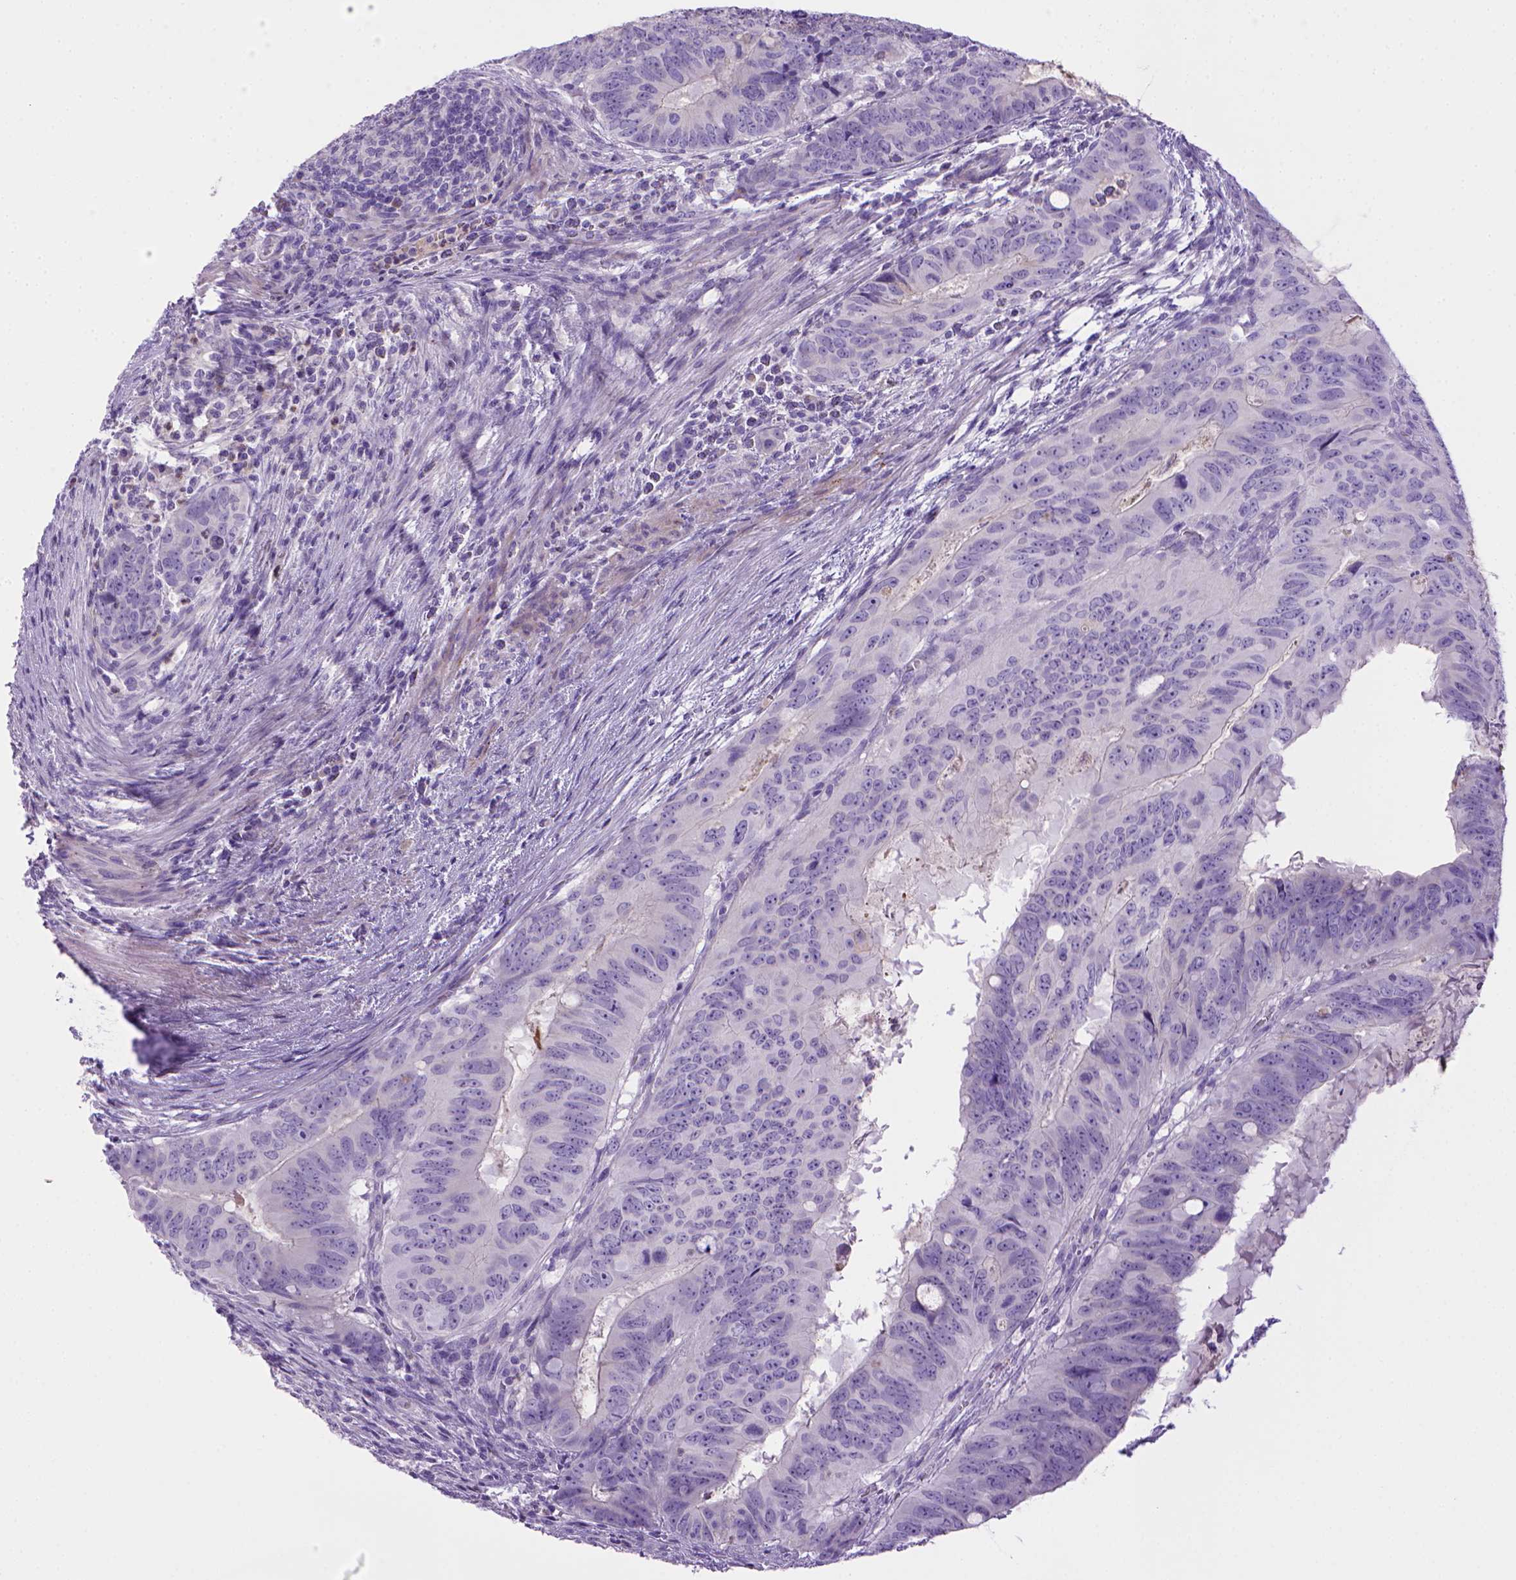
{"staining": {"intensity": "negative", "quantity": "none", "location": "none"}, "tissue": "colorectal cancer", "cell_type": "Tumor cells", "image_type": "cancer", "snomed": [{"axis": "morphology", "description": "Adenocarcinoma, NOS"}, {"axis": "topography", "description": "Colon"}], "caption": "An image of colorectal adenocarcinoma stained for a protein exhibits no brown staining in tumor cells.", "gene": "BAAT", "patient": {"sex": "male", "age": 79}}